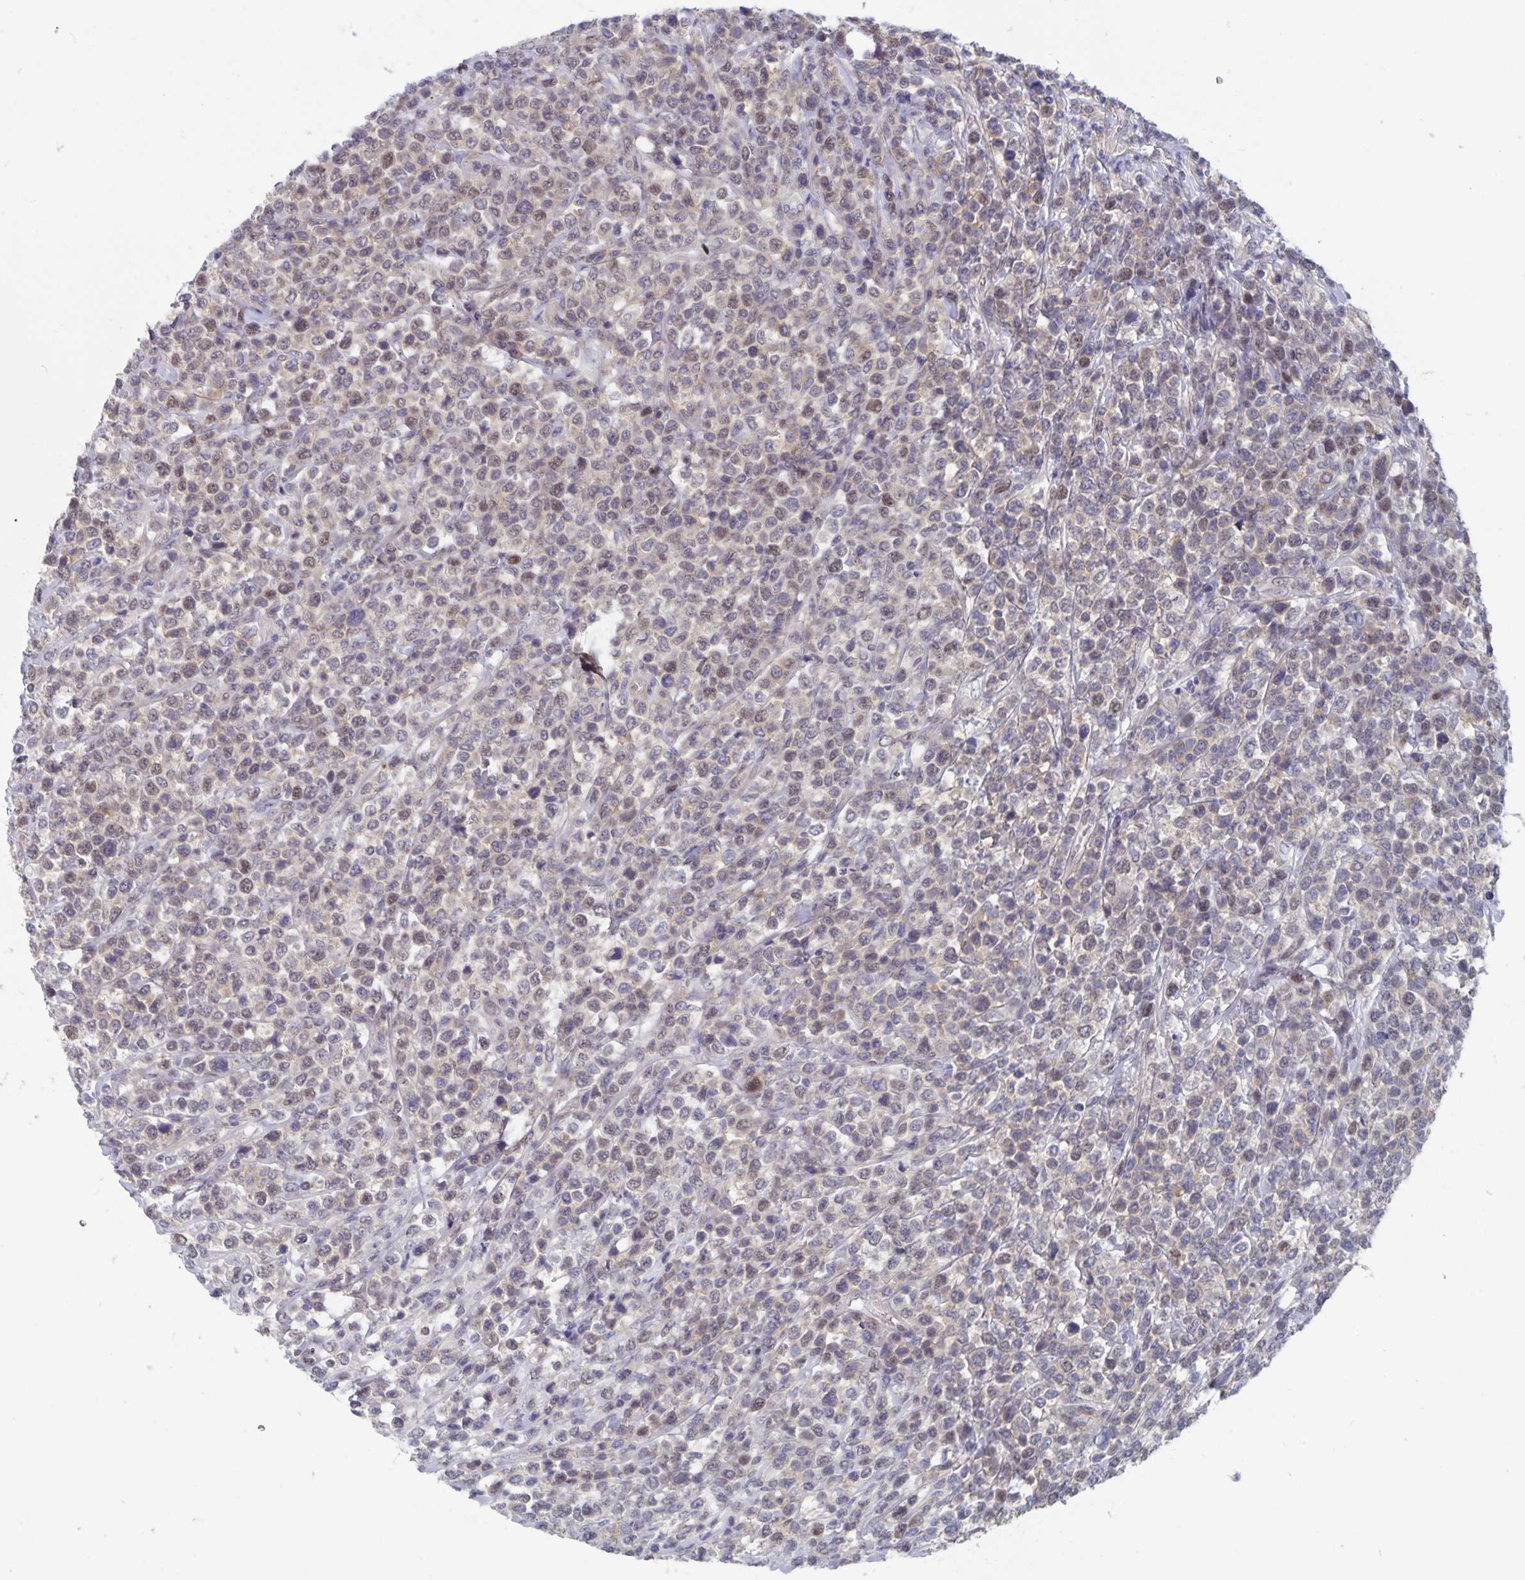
{"staining": {"intensity": "weak", "quantity": "25%-75%", "location": "nuclear"}, "tissue": "lymphoma", "cell_type": "Tumor cells", "image_type": "cancer", "snomed": [{"axis": "morphology", "description": "Malignant lymphoma, non-Hodgkin's type, High grade"}, {"axis": "topography", "description": "Soft tissue"}], "caption": "A brown stain shows weak nuclear staining of a protein in human lymphoma tumor cells.", "gene": "BAG6", "patient": {"sex": "female", "age": 56}}